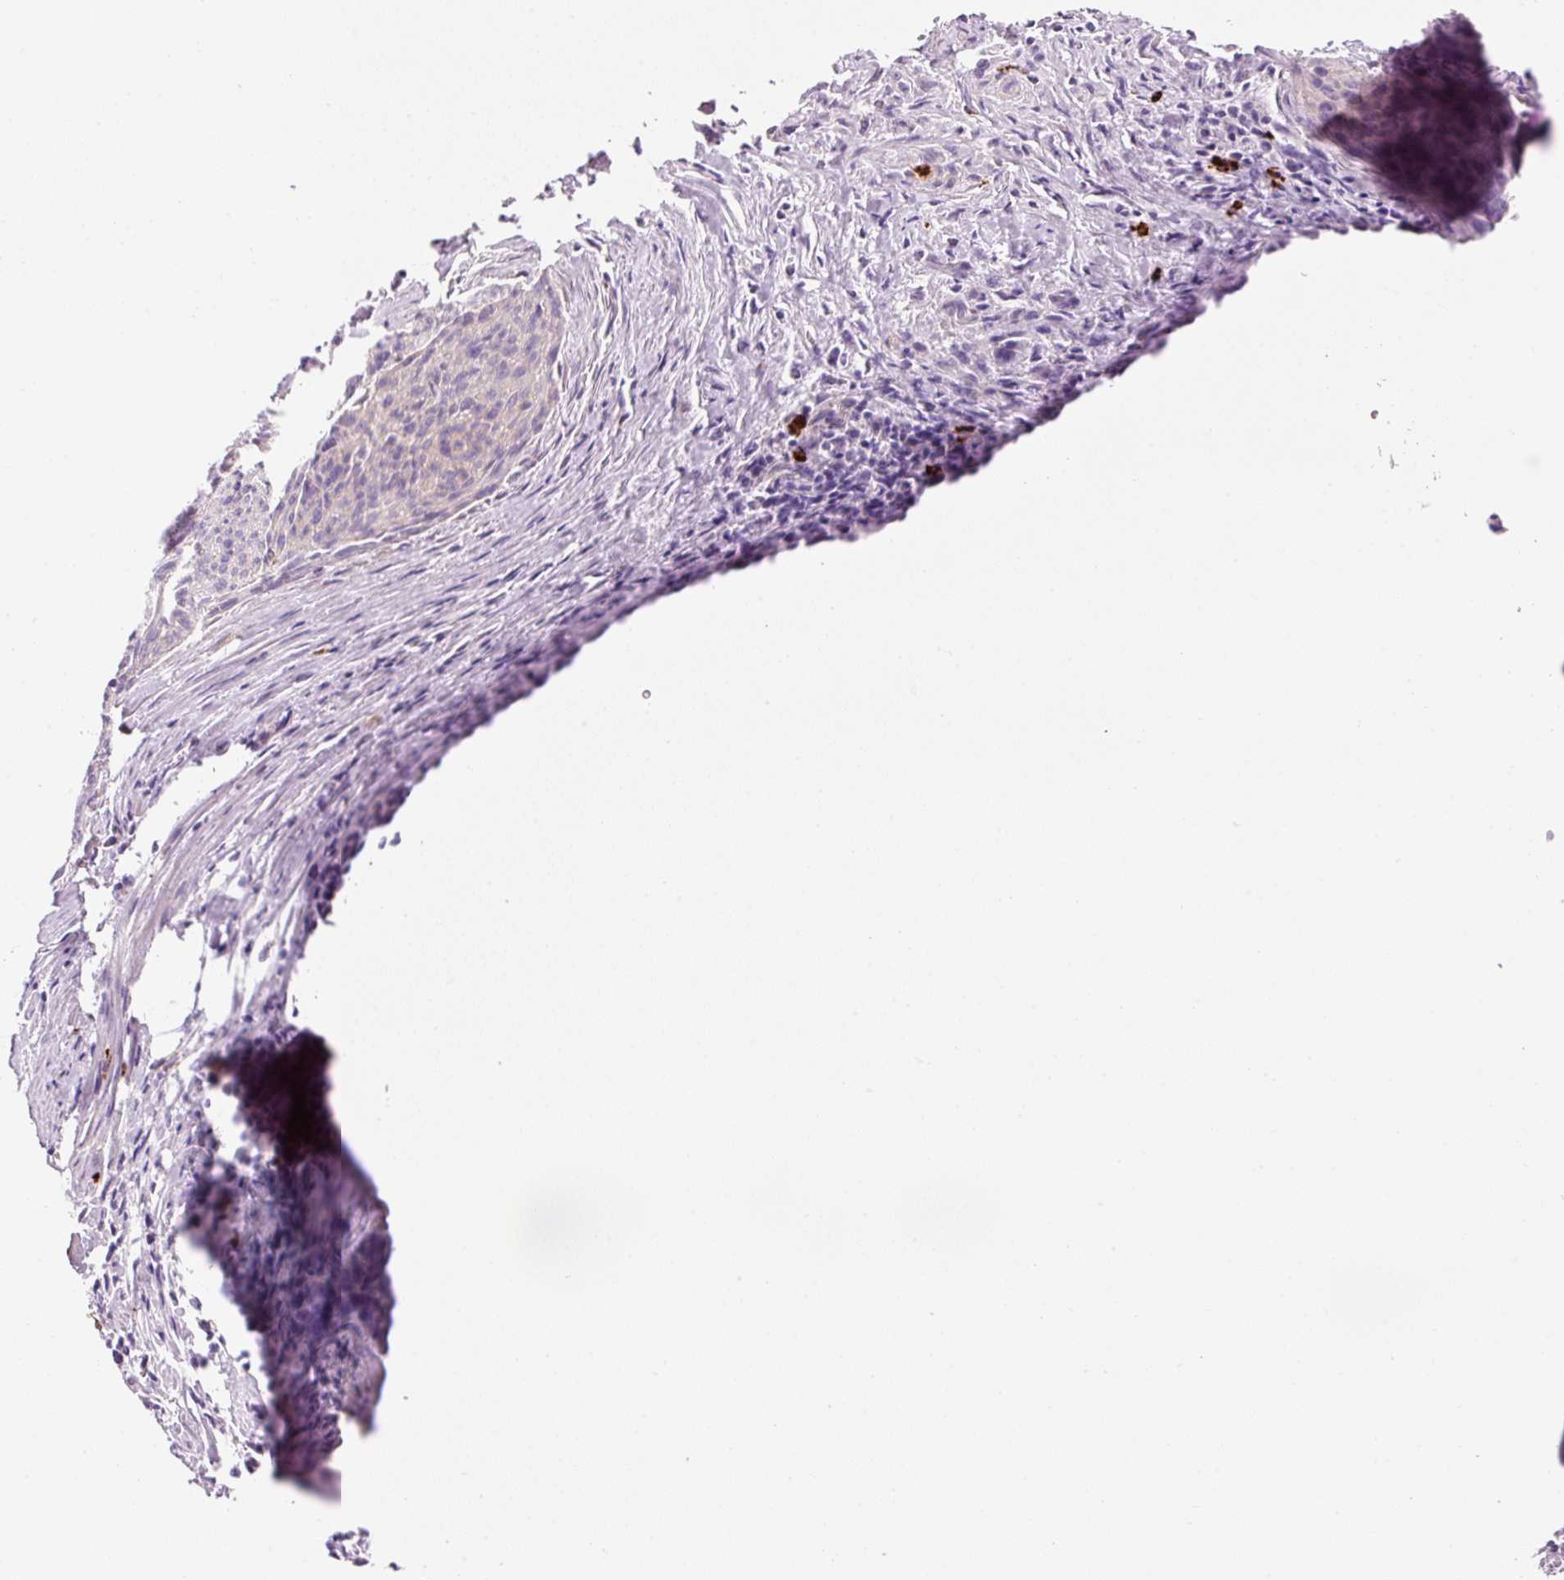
{"staining": {"intensity": "negative", "quantity": "none", "location": "none"}, "tissue": "cervical cancer", "cell_type": "Tumor cells", "image_type": "cancer", "snomed": [{"axis": "morphology", "description": "Squamous cell carcinoma, NOS"}, {"axis": "topography", "description": "Cervix"}], "caption": "Protein analysis of cervical squamous cell carcinoma reveals no significant staining in tumor cells.", "gene": "MAP3K3", "patient": {"sex": "female", "age": 55}}